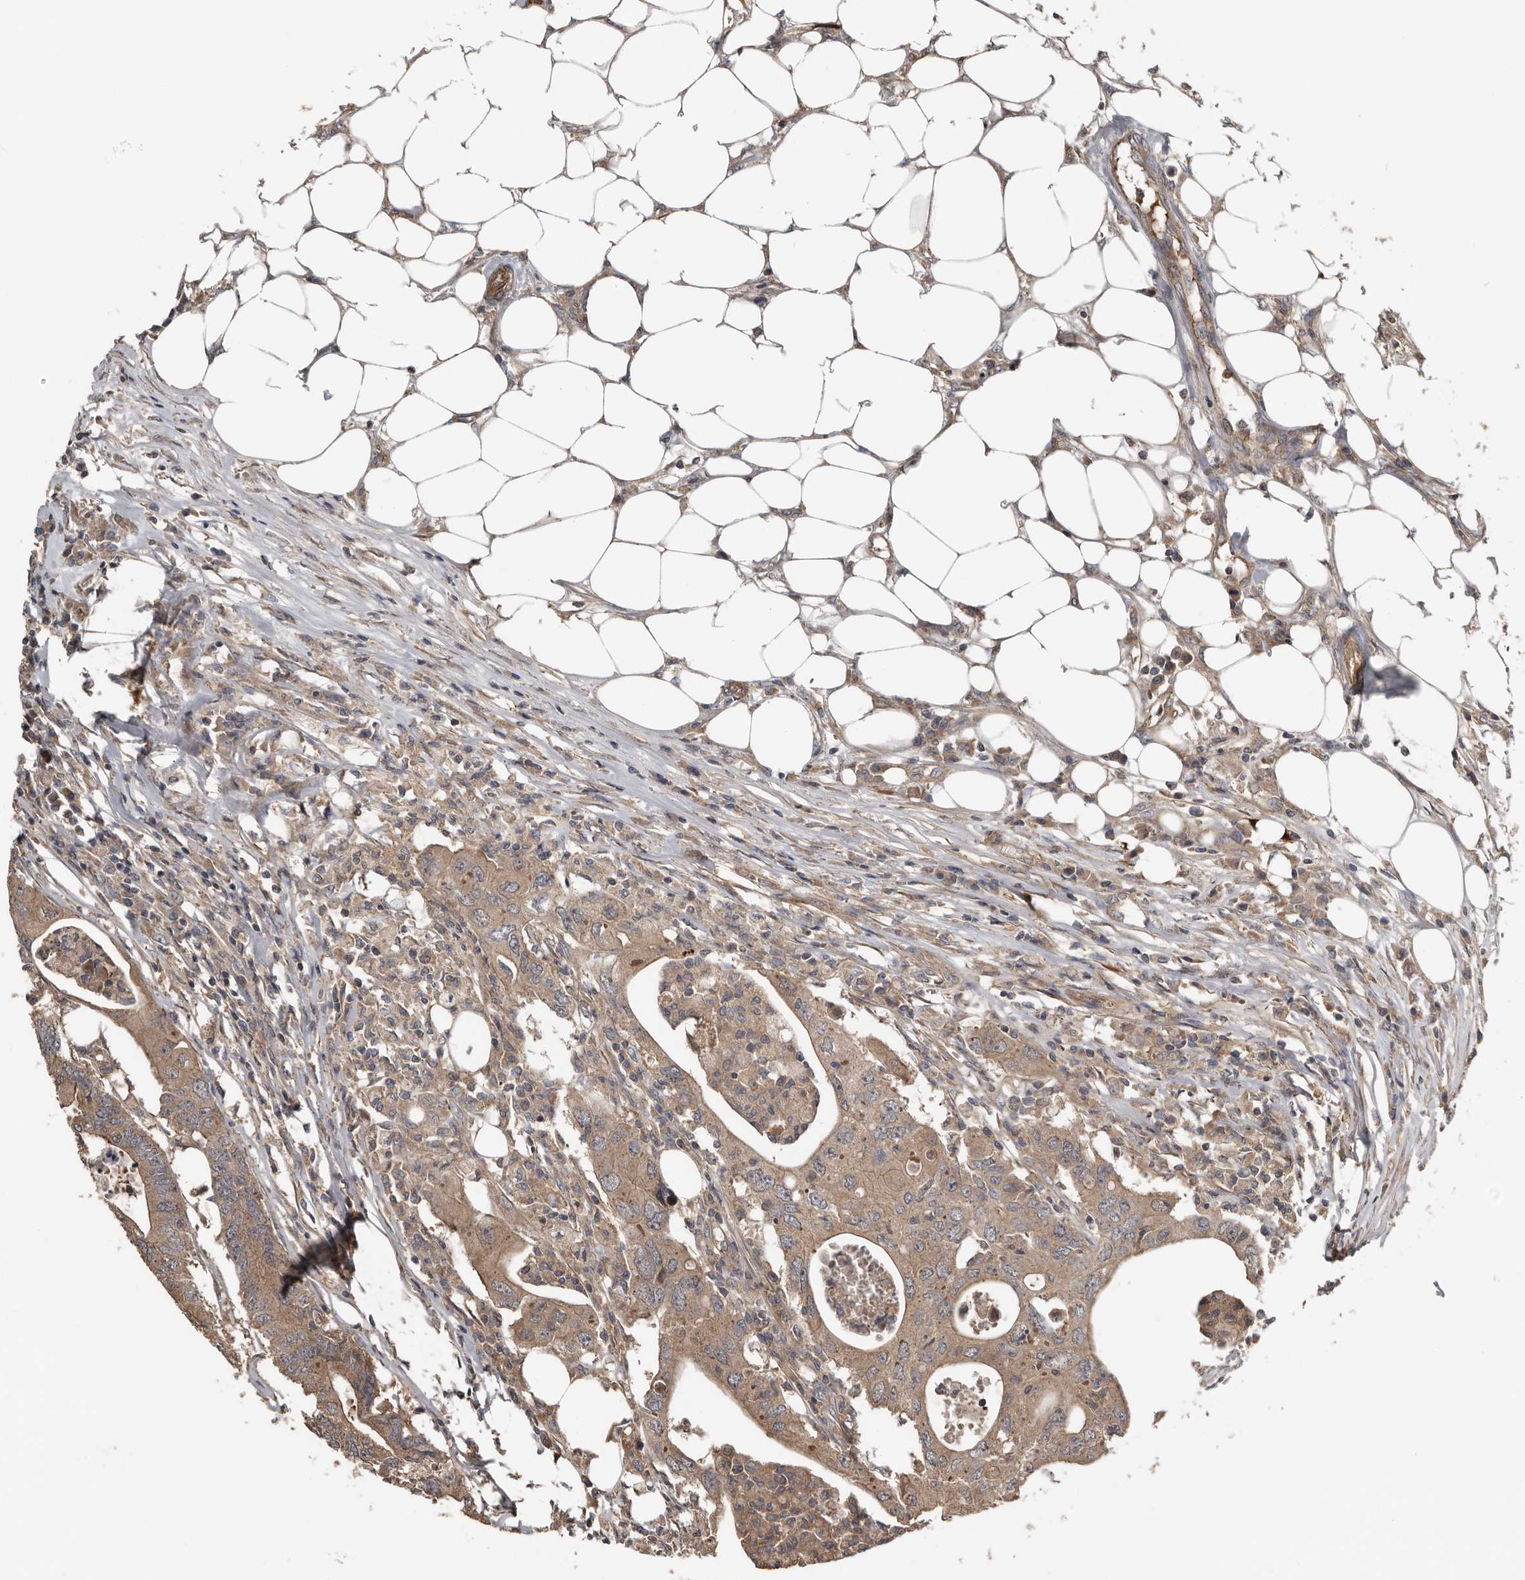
{"staining": {"intensity": "moderate", "quantity": ">75%", "location": "cytoplasmic/membranous"}, "tissue": "colorectal cancer", "cell_type": "Tumor cells", "image_type": "cancer", "snomed": [{"axis": "morphology", "description": "Adenocarcinoma, NOS"}, {"axis": "topography", "description": "Colon"}], "caption": "Immunohistochemistry histopathology image of colorectal cancer (adenocarcinoma) stained for a protein (brown), which exhibits medium levels of moderate cytoplasmic/membranous expression in approximately >75% of tumor cells.", "gene": "DNAJB4", "patient": {"sex": "male", "age": 71}}